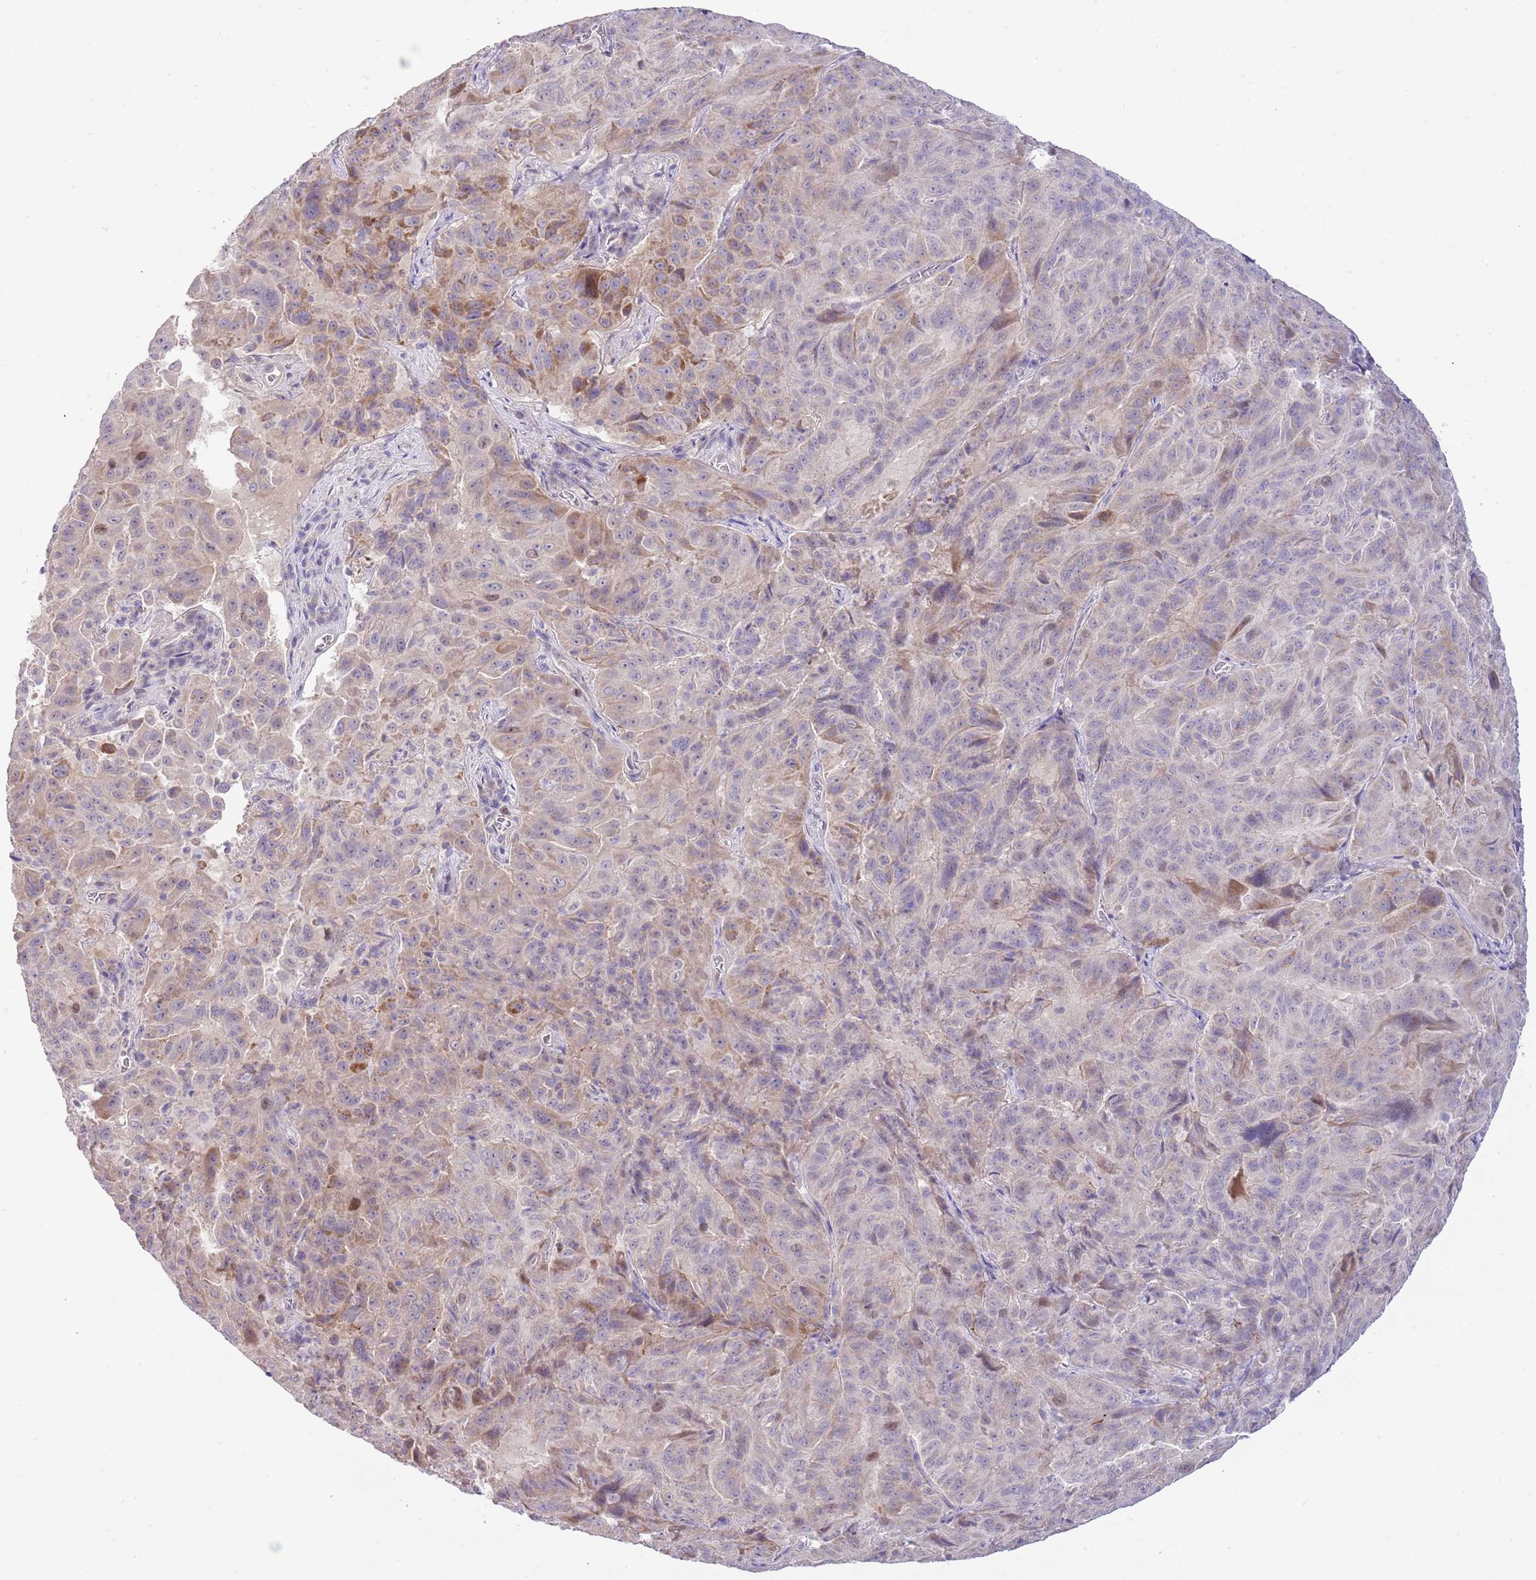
{"staining": {"intensity": "moderate", "quantity": "<25%", "location": "cytoplasmic/membranous"}, "tissue": "pancreatic cancer", "cell_type": "Tumor cells", "image_type": "cancer", "snomed": [{"axis": "morphology", "description": "Adenocarcinoma, NOS"}, {"axis": "topography", "description": "Pancreas"}], "caption": "Pancreatic adenocarcinoma stained with DAB (3,3'-diaminobenzidine) immunohistochemistry (IHC) displays low levels of moderate cytoplasmic/membranous expression in about <25% of tumor cells. Nuclei are stained in blue.", "gene": "FBRSL1", "patient": {"sex": "male", "age": 63}}